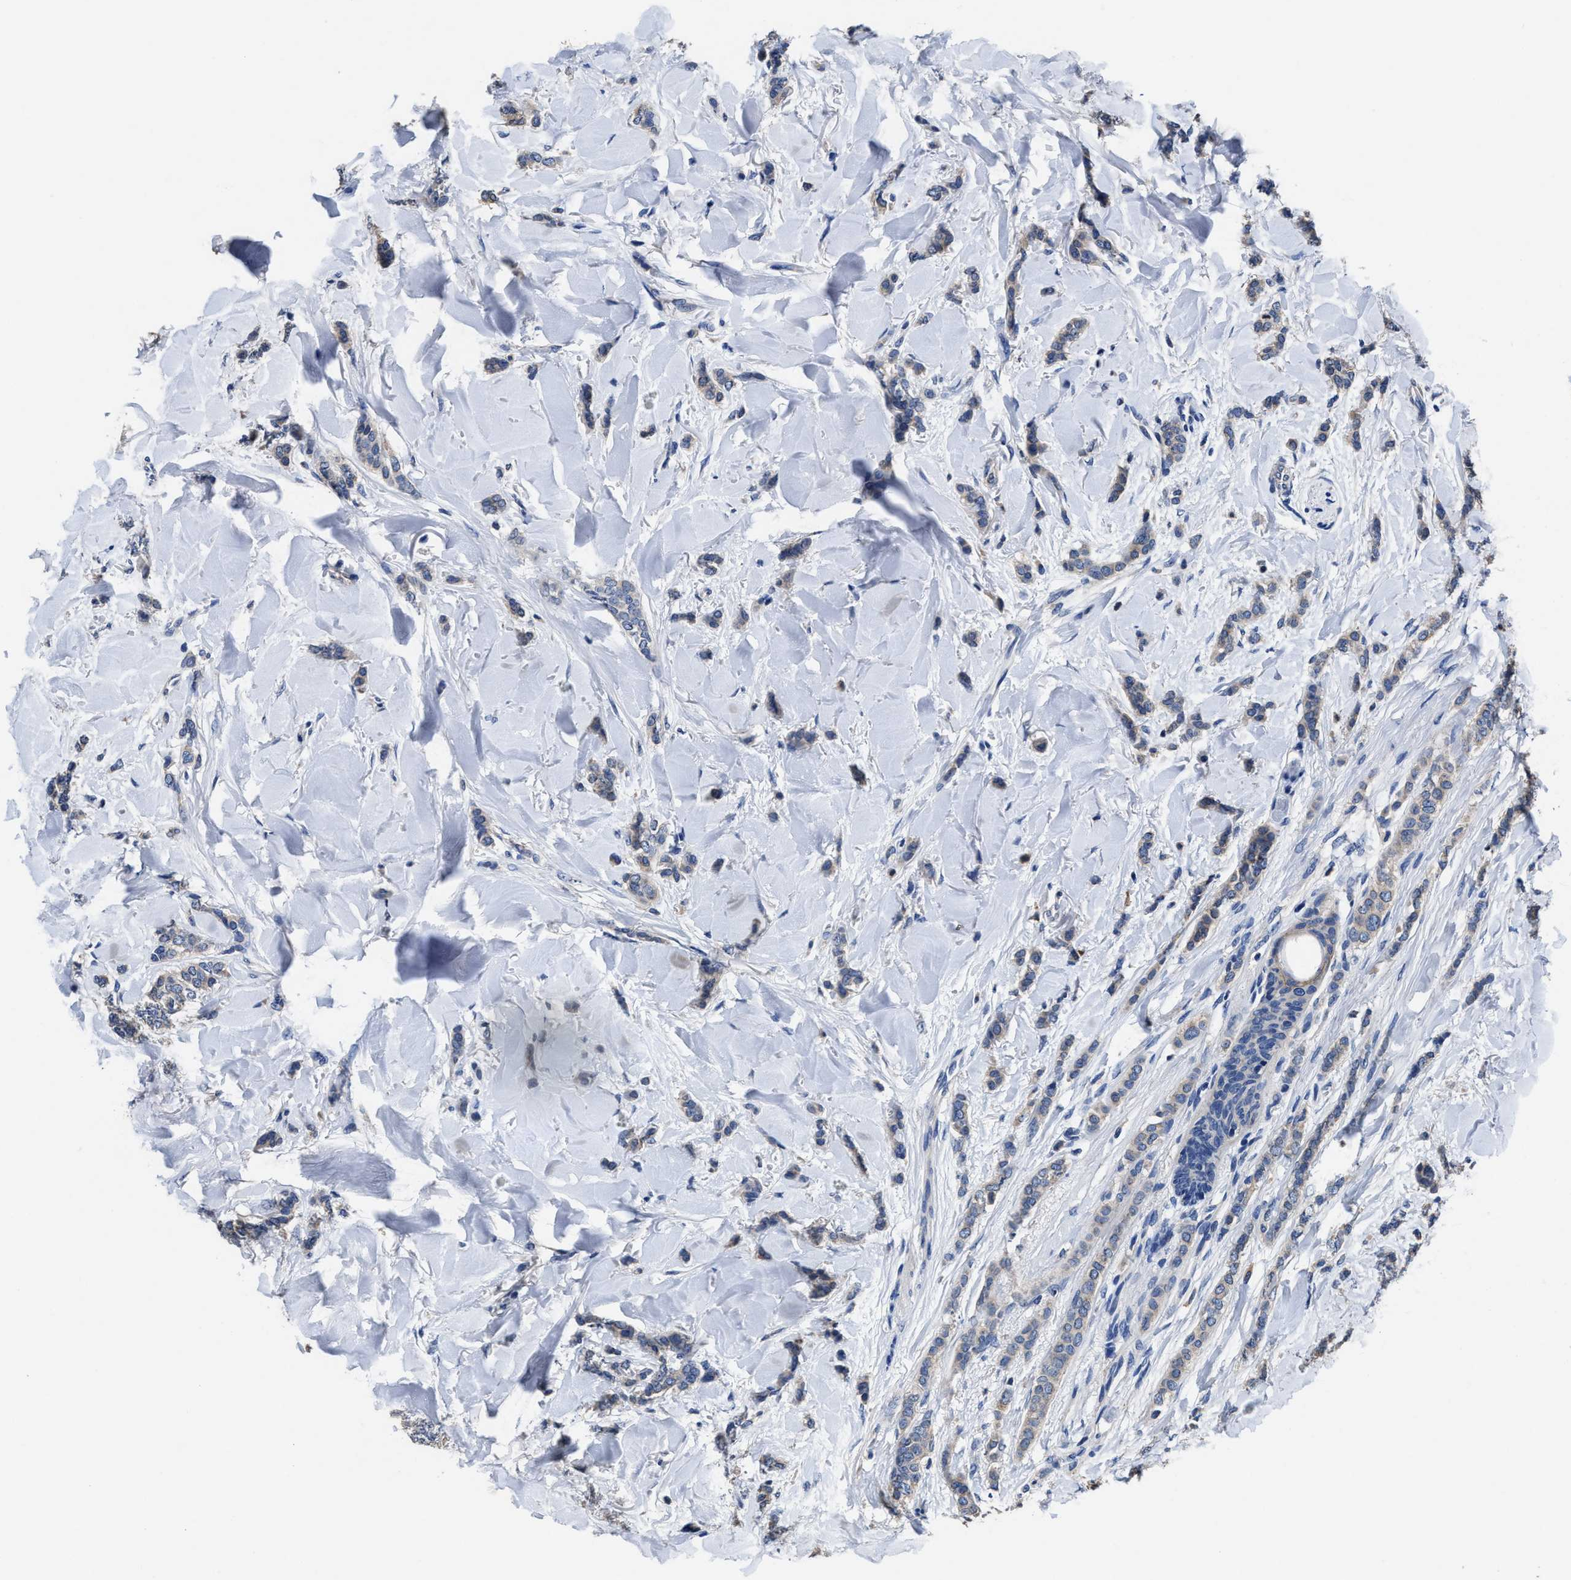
{"staining": {"intensity": "weak", "quantity": "<25%", "location": "cytoplasmic/membranous"}, "tissue": "breast cancer", "cell_type": "Tumor cells", "image_type": "cancer", "snomed": [{"axis": "morphology", "description": "Lobular carcinoma"}, {"axis": "topography", "description": "Skin"}, {"axis": "topography", "description": "Breast"}], "caption": "Breast lobular carcinoma stained for a protein using immunohistochemistry (IHC) reveals no staining tumor cells.", "gene": "UBR4", "patient": {"sex": "female", "age": 46}}